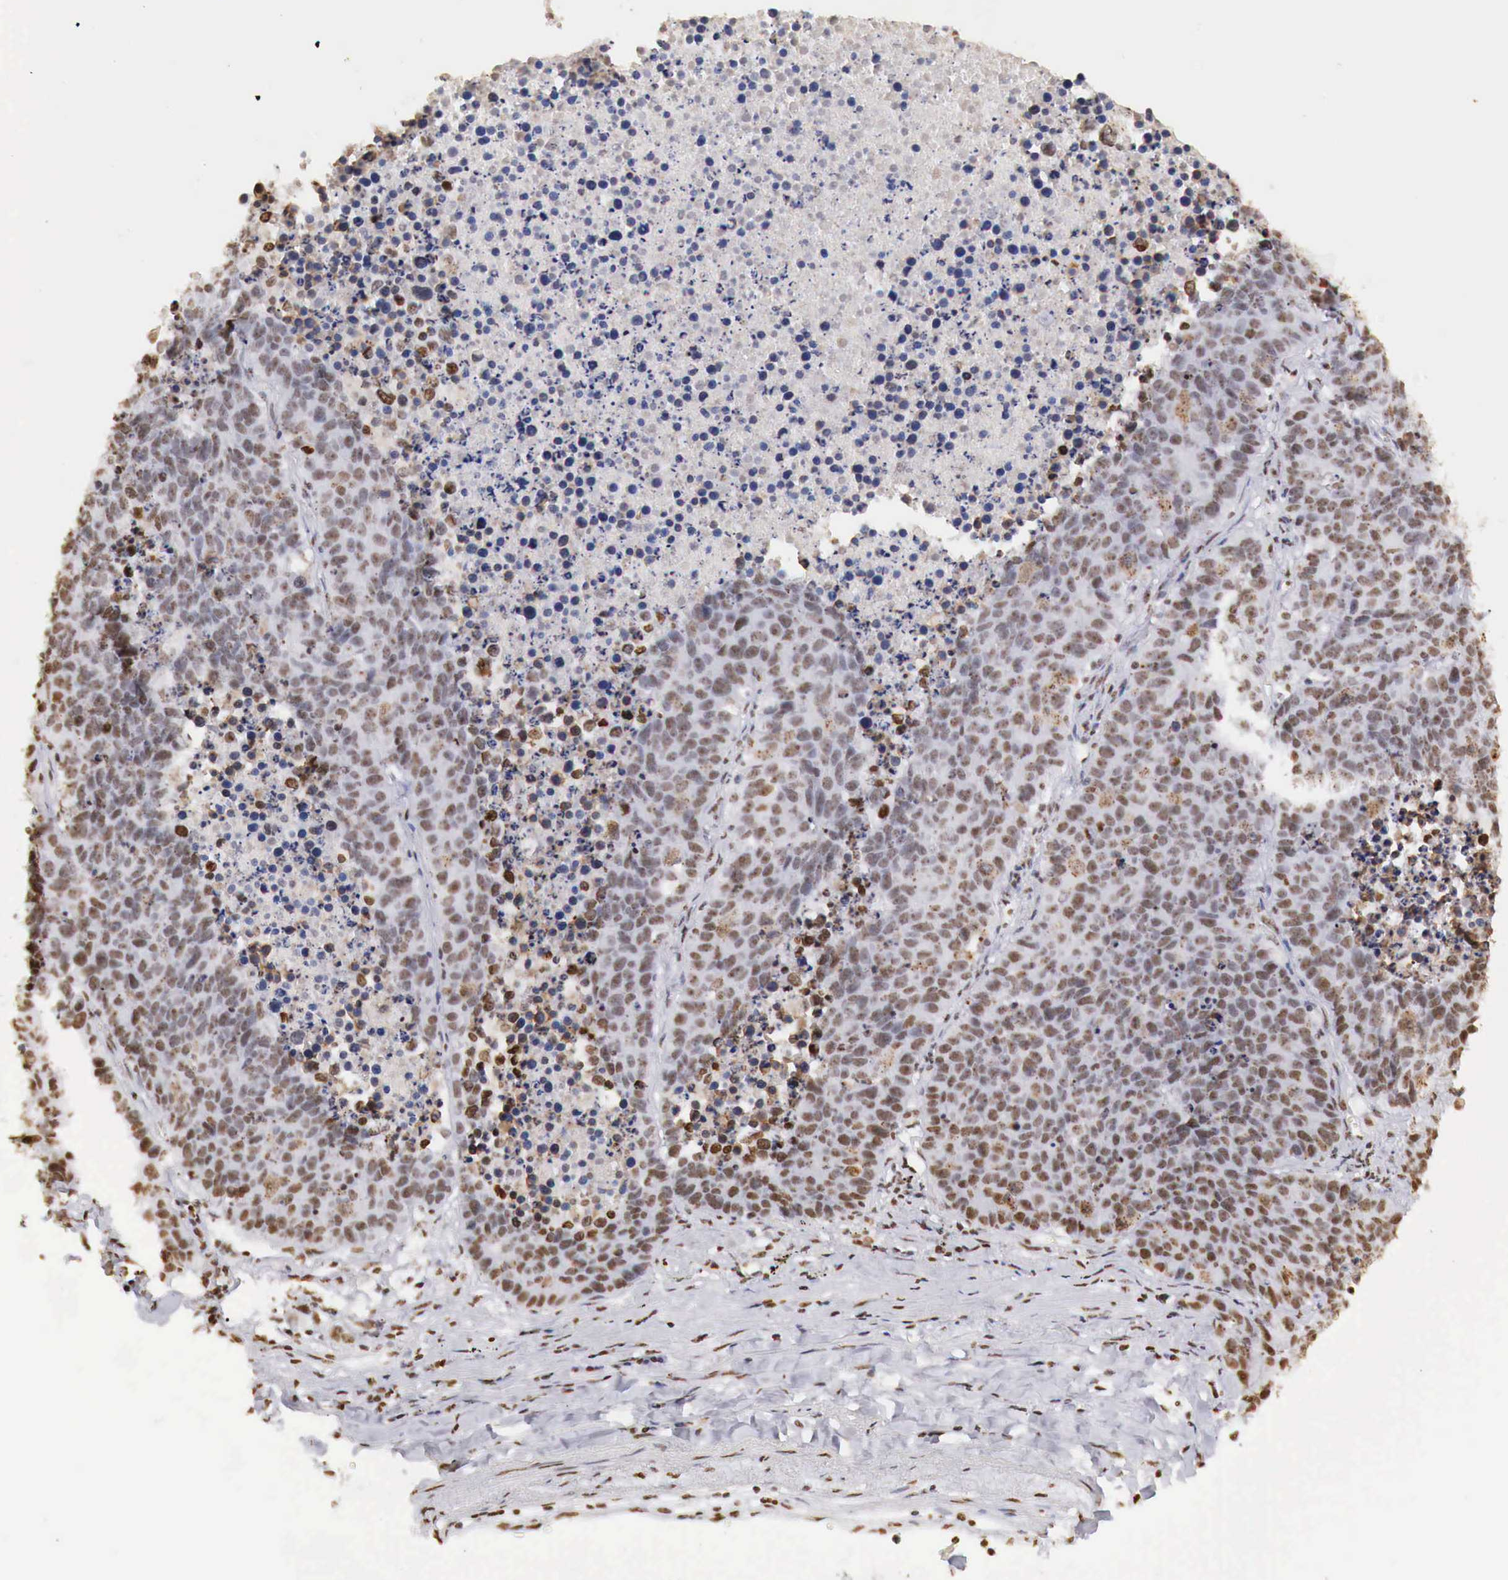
{"staining": {"intensity": "moderate", "quantity": ">75%", "location": "nuclear"}, "tissue": "lung cancer", "cell_type": "Tumor cells", "image_type": "cancer", "snomed": [{"axis": "morphology", "description": "Carcinoid, malignant, NOS"}, {"axis": "topography", "description": "Lung"}], "caption": "This histopathology image exhibits IHC staining of human lung cancer (carcinoid (malignant)), with medium moderate nuclear positivity in about >75% of tumor cells.", "gene": "DKC1", "patient": {"sex": "male", "age": 60}}